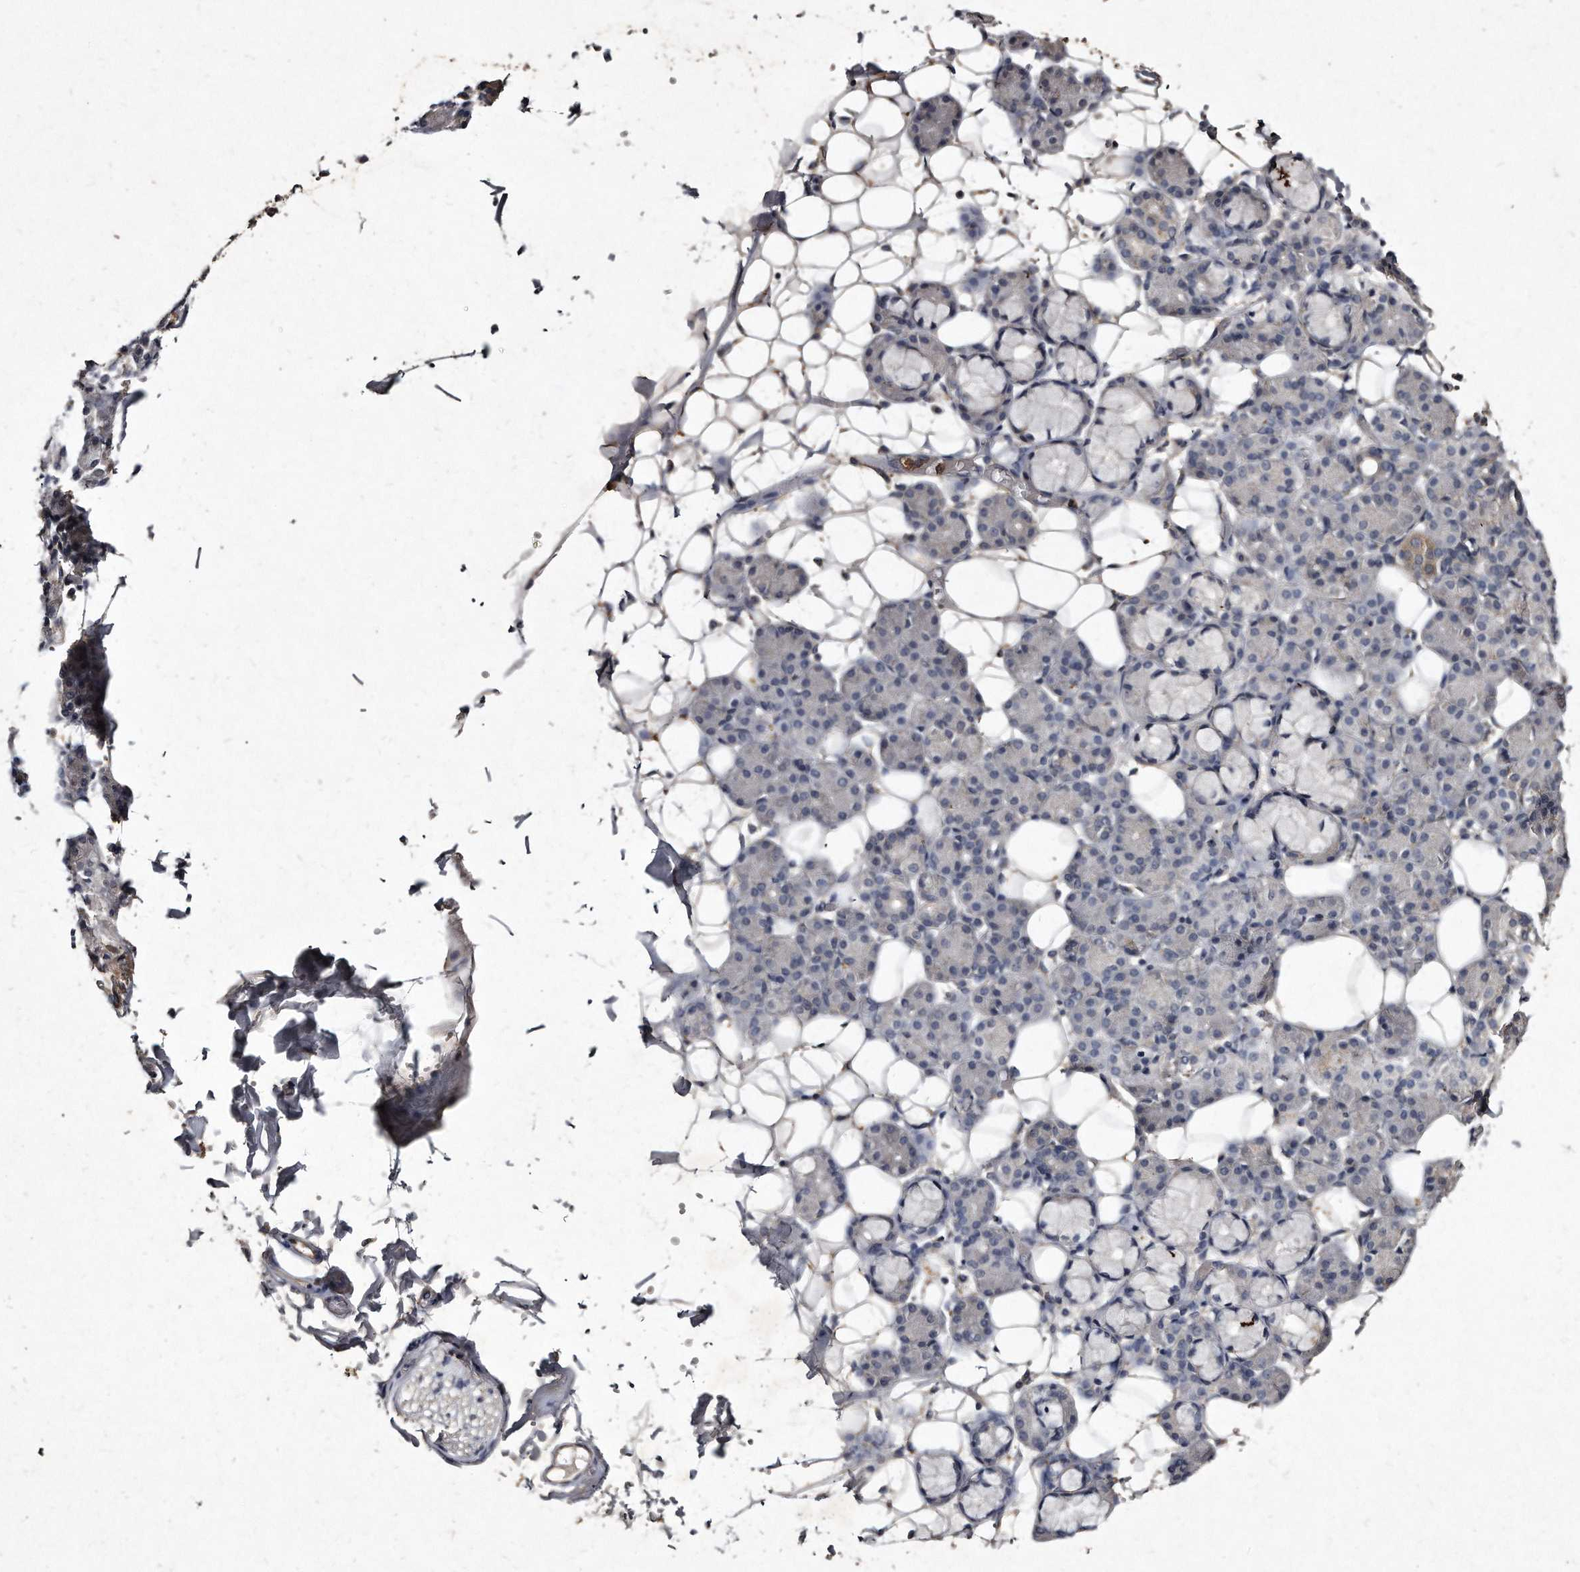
{"staining": {"intensity": "moderate", "quantity": "<25%", "location": "cytoplasmic/membranous"}, "tissue": "salivary gland", "cell_type": "Glandular cells", "image_type": "normal", "snomed": [{"axis": "morphology", "description": "Normal tissue, NOS"}, {"axis": "topography", "description": "Salivary gland"}], "caption": "Glandular cells show low levels of moderate cytoplasmic/membranous positivity in approximately <25% of cells in normal salivary gland. The staining was performed using DAB (3,3'-diaminobenzidine), with brown indicating positive protein expression. Nuclei are stained blue with hematoxylin.", "gene": "KLHDC3", "patient": {"sex": "male", "age": 63}}